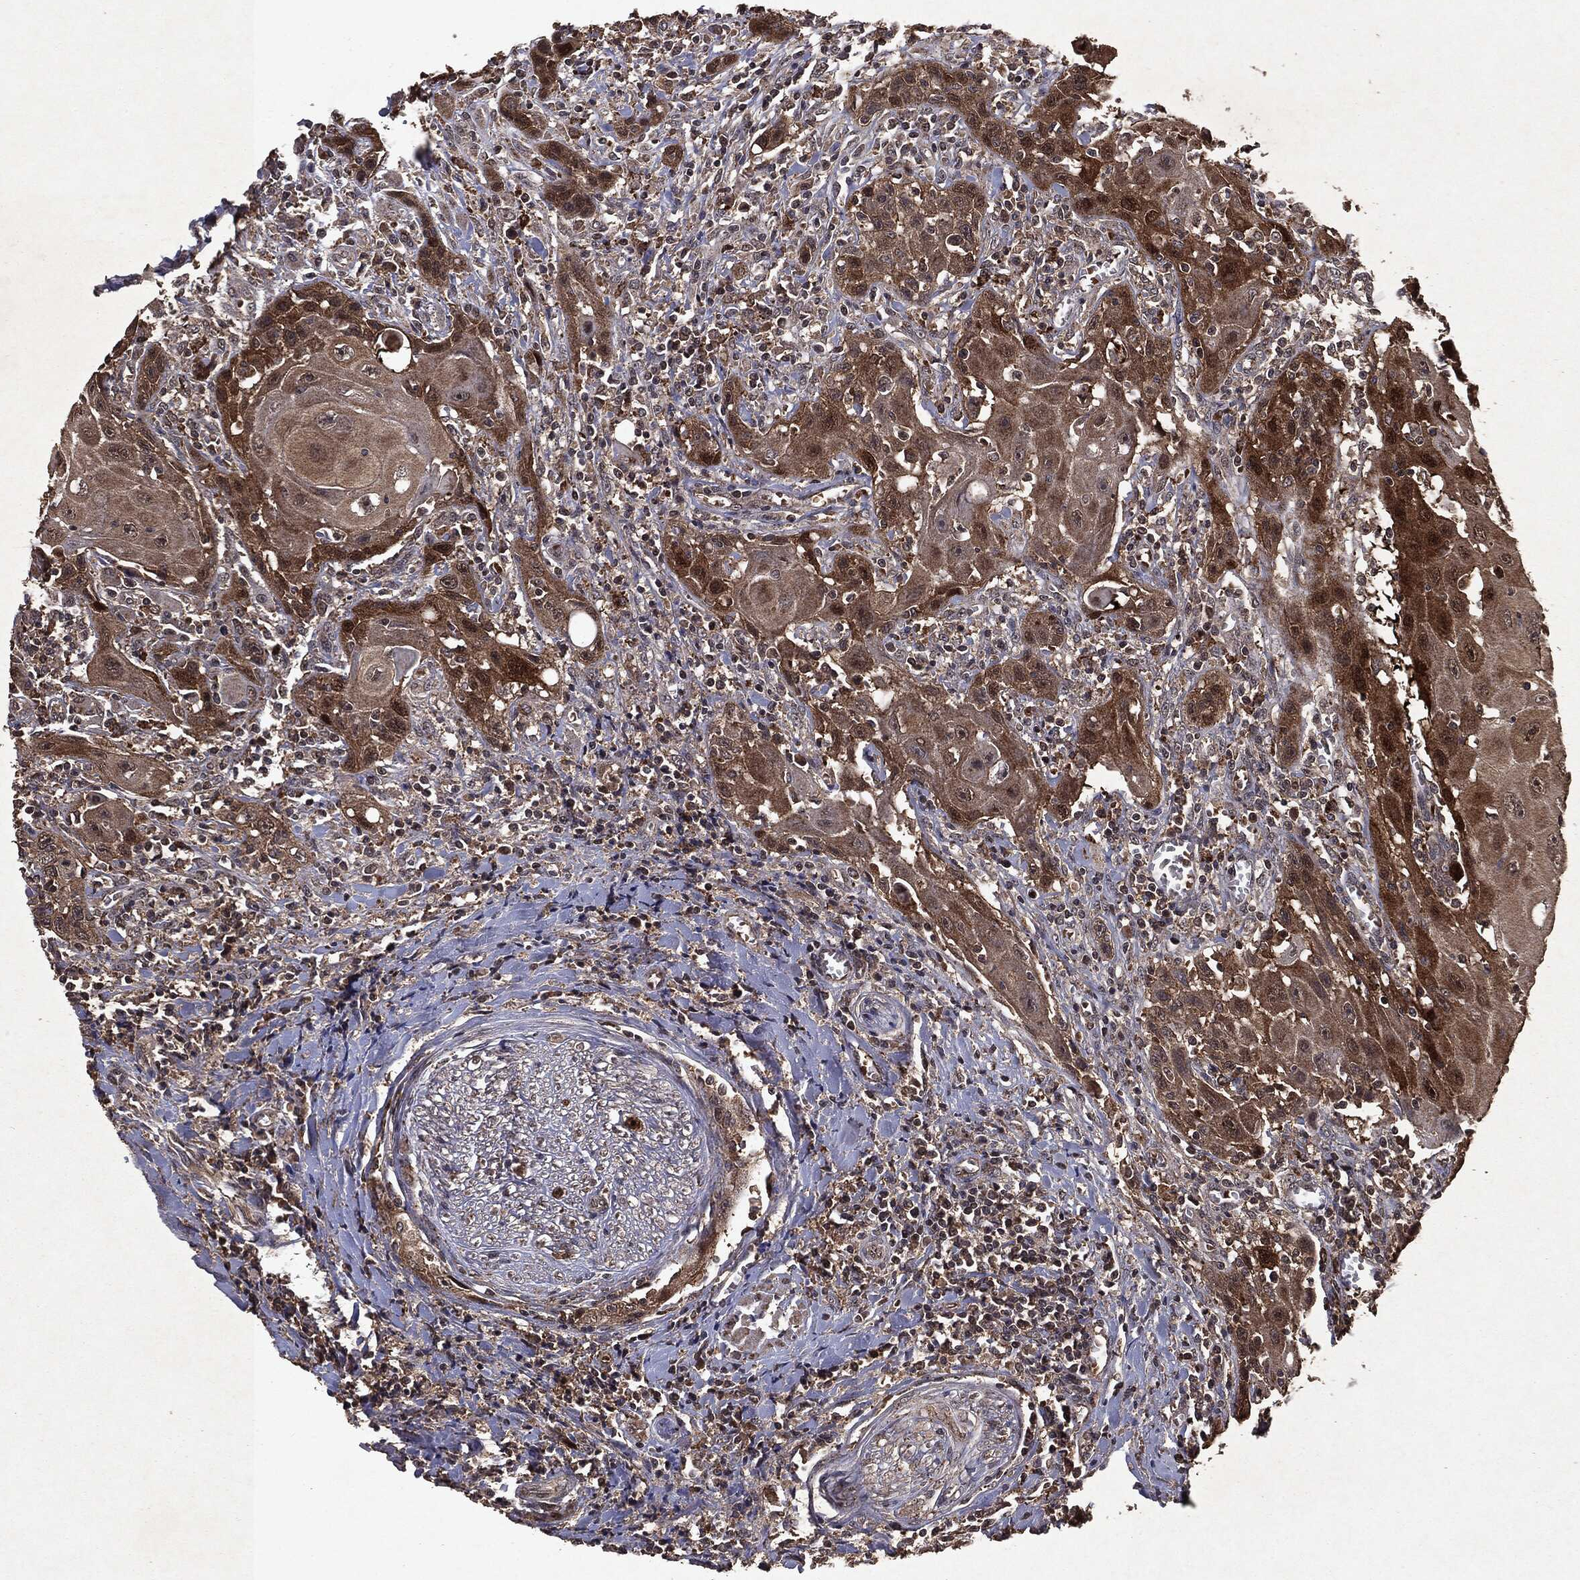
{"staining": {"intensity": "moderate", "quantity": ">75%", "location": "cytoplasmic/membranous"}, "tissue": "head and neck cancer", "cell_type": "Tumor cells", "image_type": "cancer", "snomed": [{"axis": "morphology", "description": "Normal tissue, NOS"}, {"axis": "morphology", "description": "Squamous cell carcinoma, NOS"}, {"axis": "topography", "description": "Oral tissue"}, {"axis": "topography", "description": "Head-Neck"}], "caption": "This micrograph demonstrates immunohistochemistry (IHC) staining of human head and neck cancer, with medium moderate cytoplasmic/membranous expression in approximately >75% of tumor cells.", "gene": "MTOR", "patient": {"sex": "male", "age": 71}}